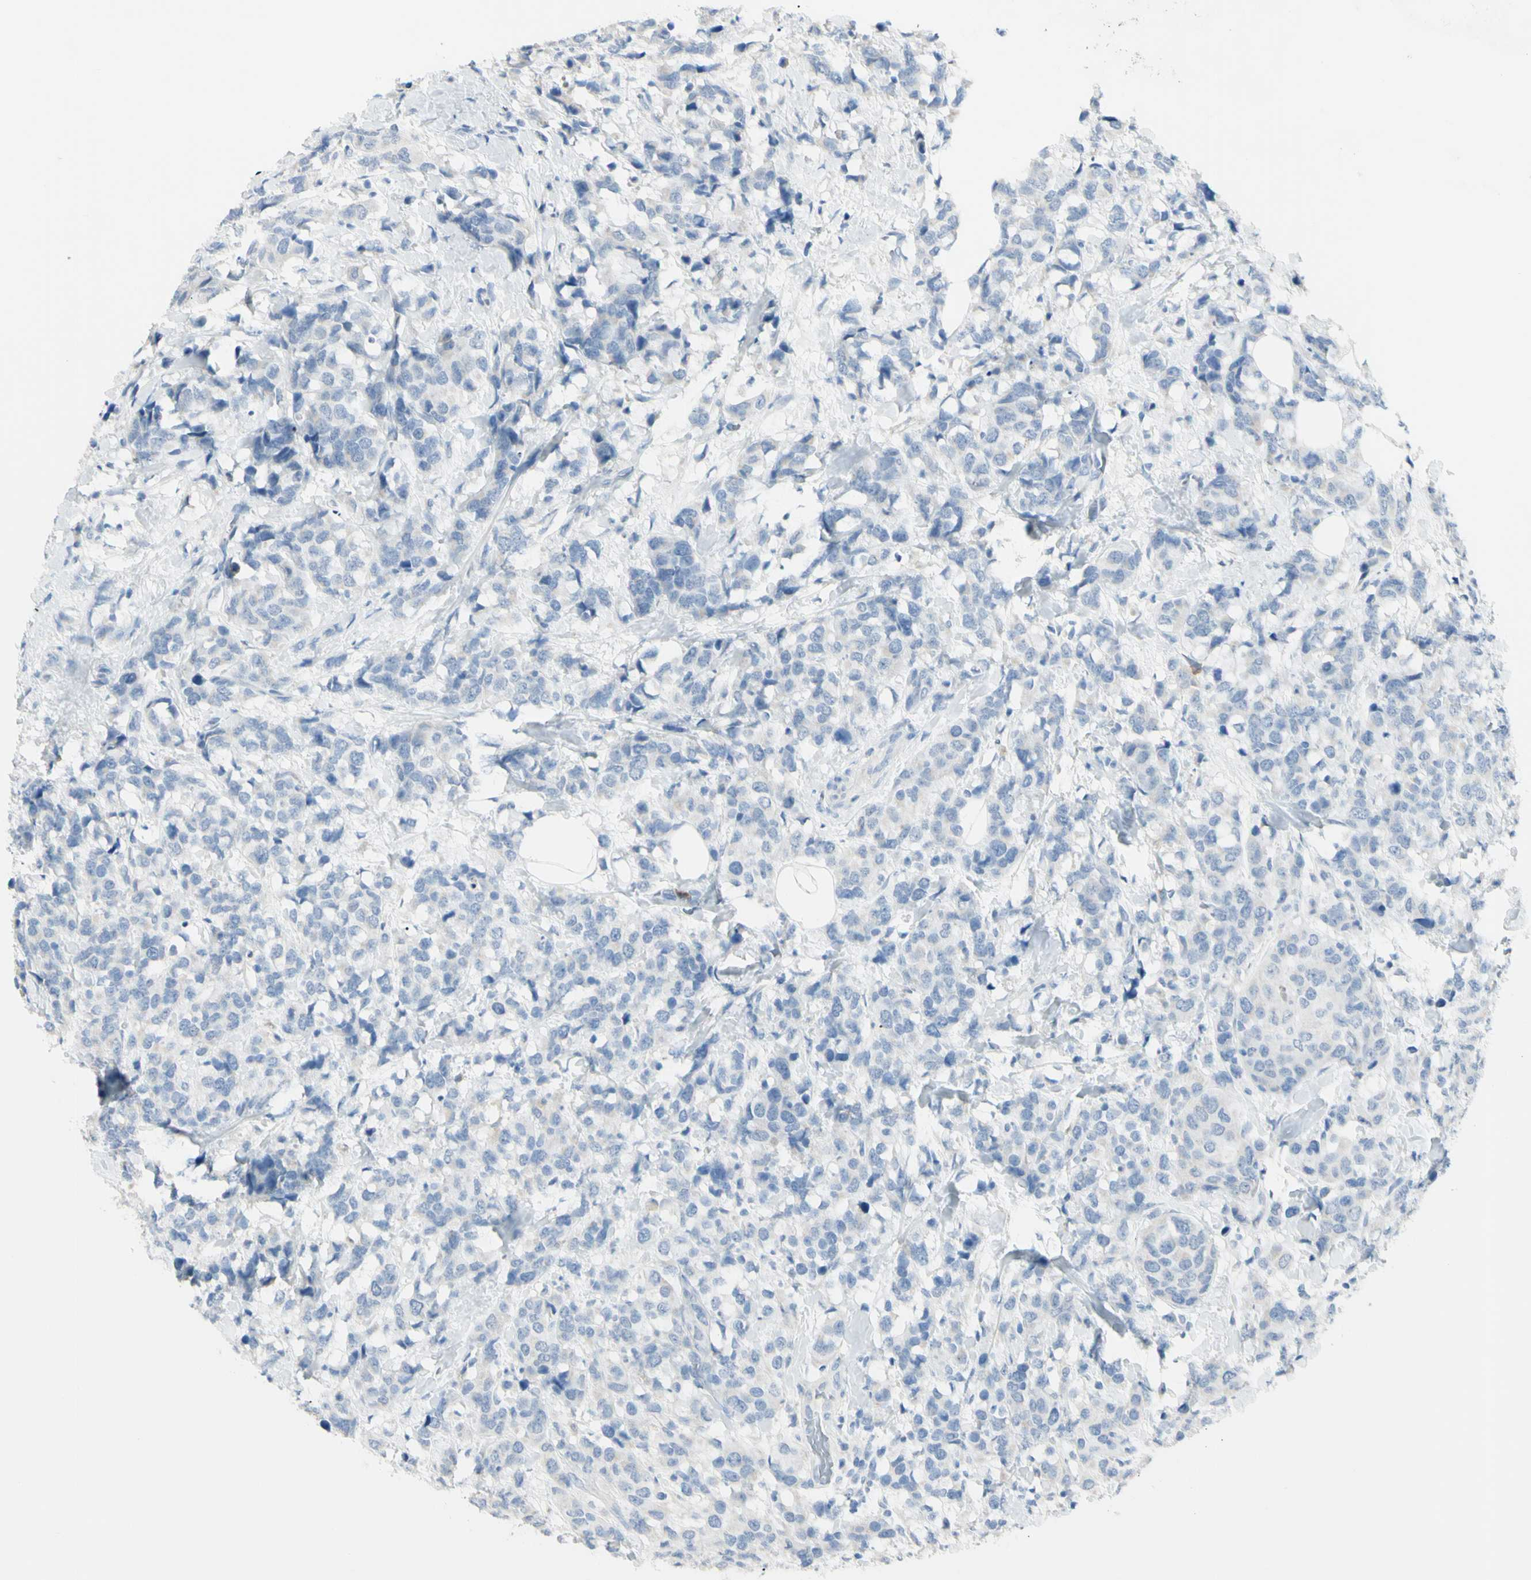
{"staining": {"intensity": "negative", "quantity": "none", "location": "none"}, "tissue": "breast cancer", "cell_type": "Tumor cells", "image_type": "cancer", "snomed": [{"axis": "morphology", "description": "Lobular carcinoma"}, {"axis": "topography", "description": "Breast"}], "caption": "This is a micrograph of IHC staining of lobular carcinoma (breast), which shows no expression in tumor cells. (DAB (3,3'-diaminobenzidine) immunohistochemistry (IHC) with hematoxylin counter stain).", "gene": "ZNF557", "patient": {"sex": "female", "age": 59}}